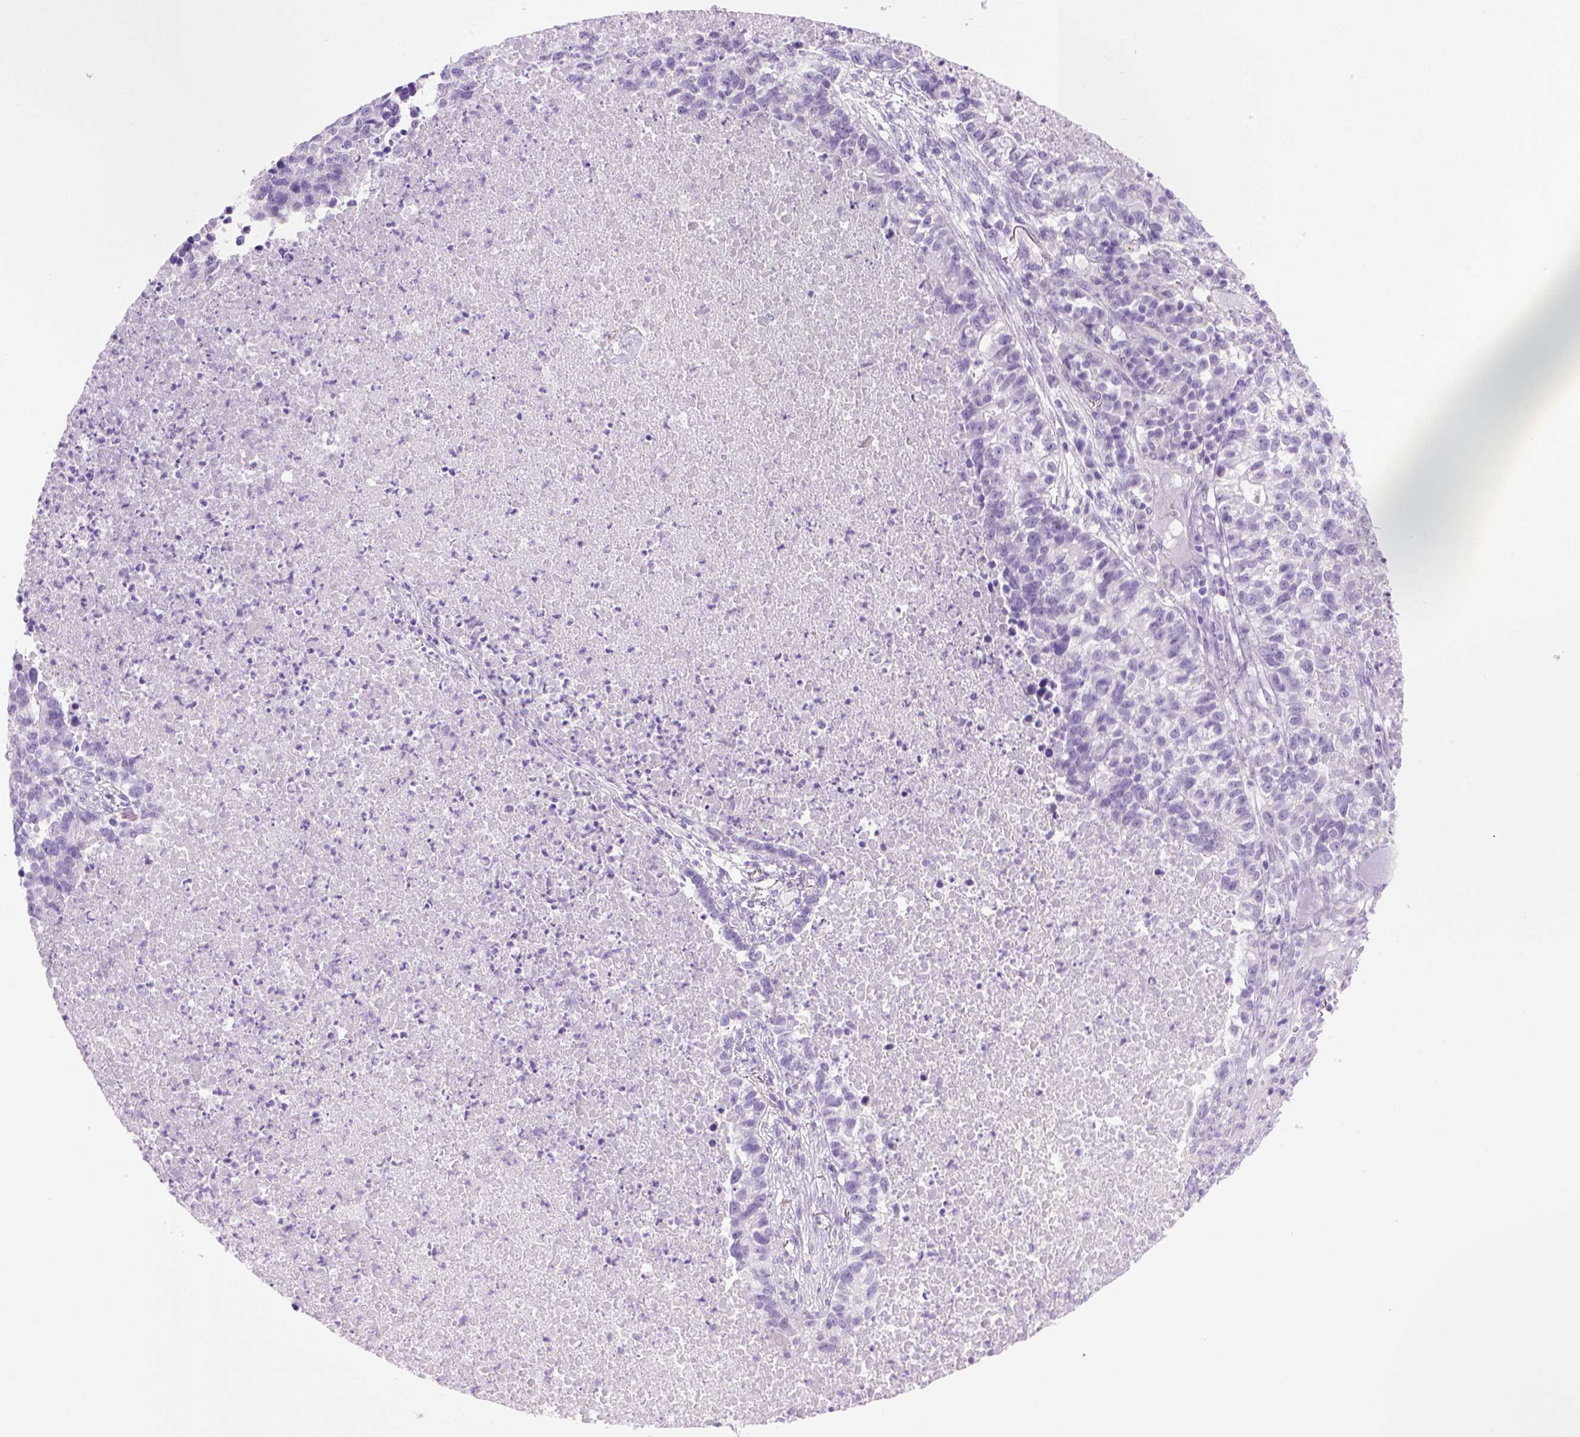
{"staining": {"intensity": "negative", "quantity": "none", "location": "none"}, "tissue": "lung cancer", "cell_type": "Tumor cells", "image_type": "cancer", "snomed": [{"axis": "morphology", "description": "Adenocarcinoma, NOS"}, {"axis": "topography", "description": "Lung"}], "caption": "IHC of human adenocarcinoma (lung) exhibits no positivity in tumor cells.", "gene": "SGCG", "patient": {"sex": "male", "age": 57}}